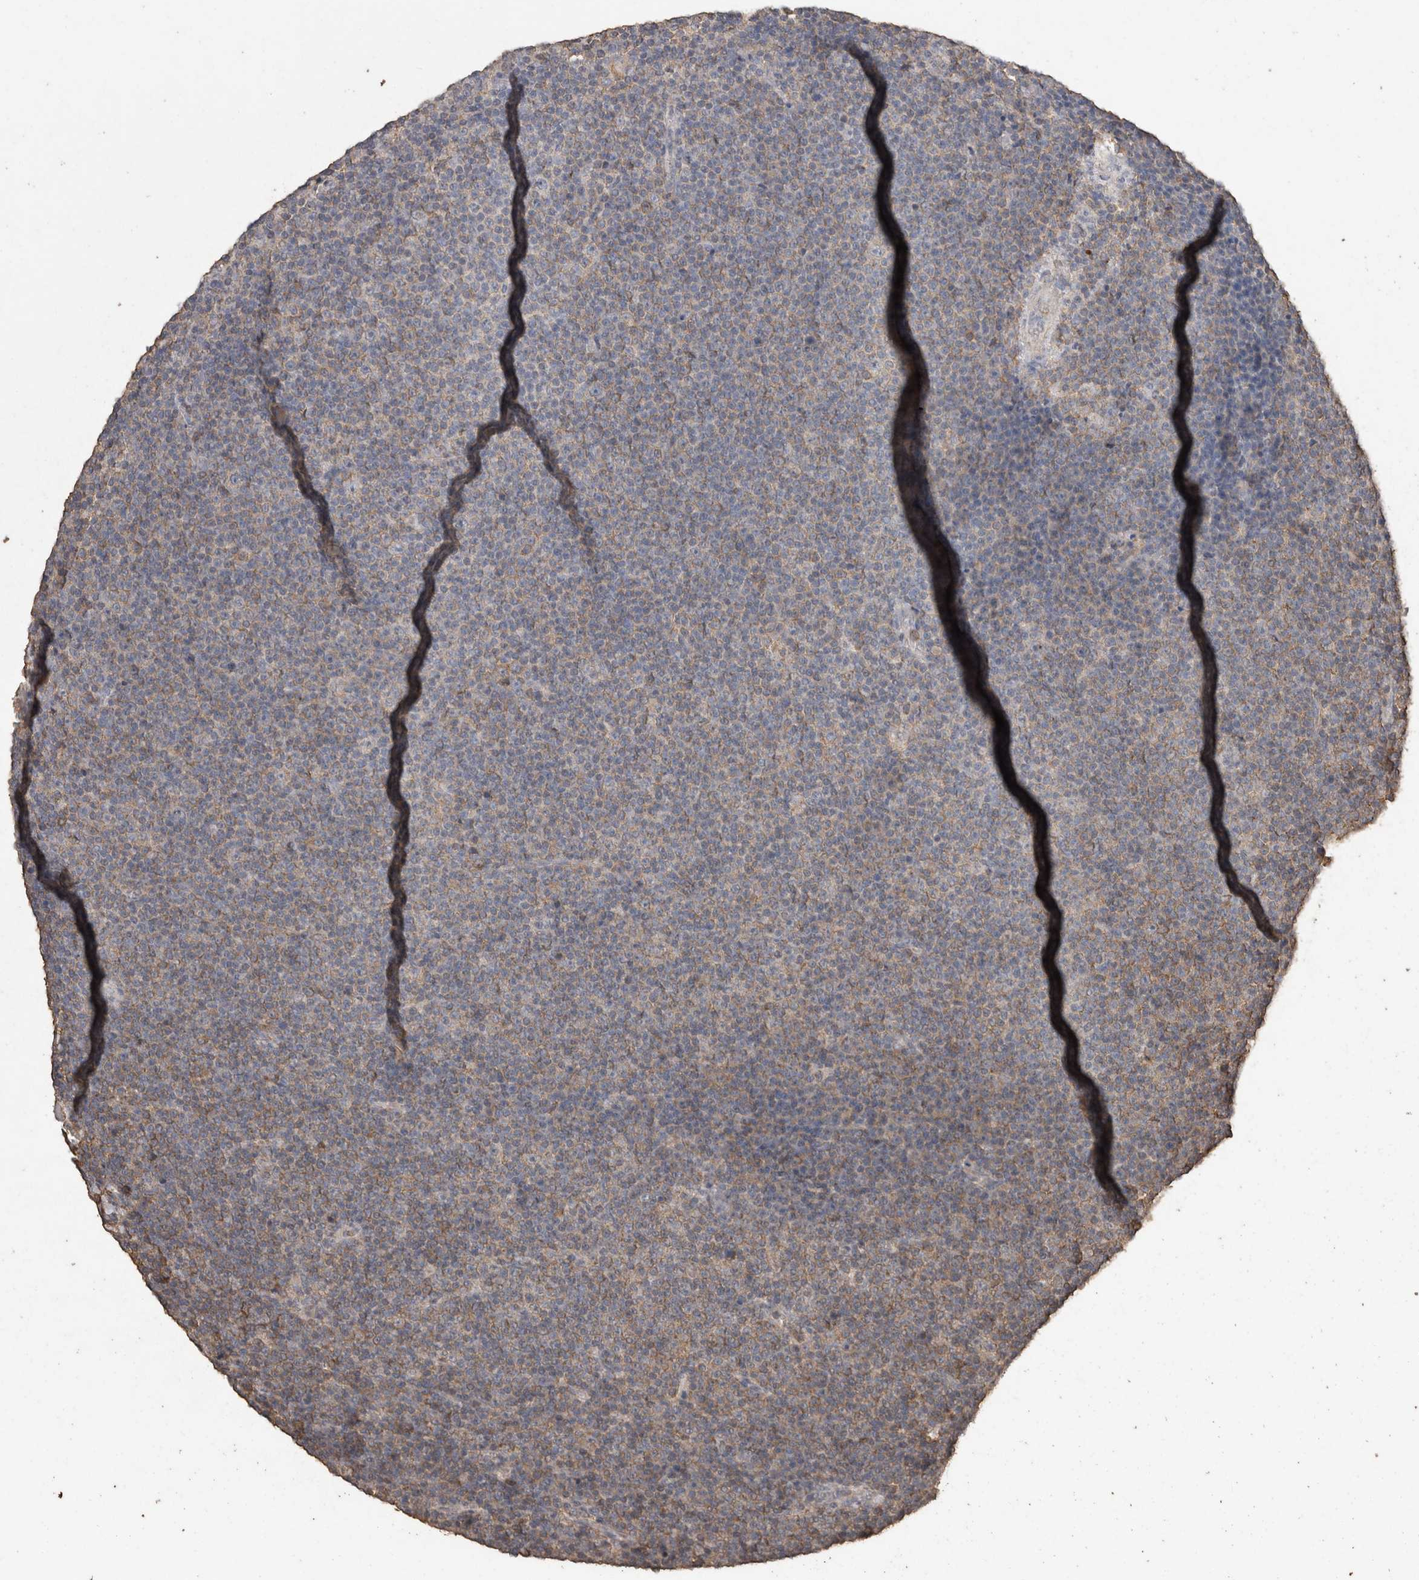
{"staining": {"intensity": "weak", "quantity": "<25%", "location": "cytoplasmic/membranous"}, "tissue": "lymphoma", "cell_type": "Tumor cells", "image_type": "cancer", "snomed": [{"axis": "morphology", "description": "Malignant lymphoma, non-Hodgkin's type, Low grade"}, {"axis": "topography", "description": "Lymph node"}], "caption": "Immunohistochemistry image of human lymphoma stained for a protein (brown), which shows no staining in tumor cells. (Immunohistochemistry (ihc), brightfield microscopy, high magnification).", "gene": "CX3CL1", "patient": {"sex": "female", "age": 67}}